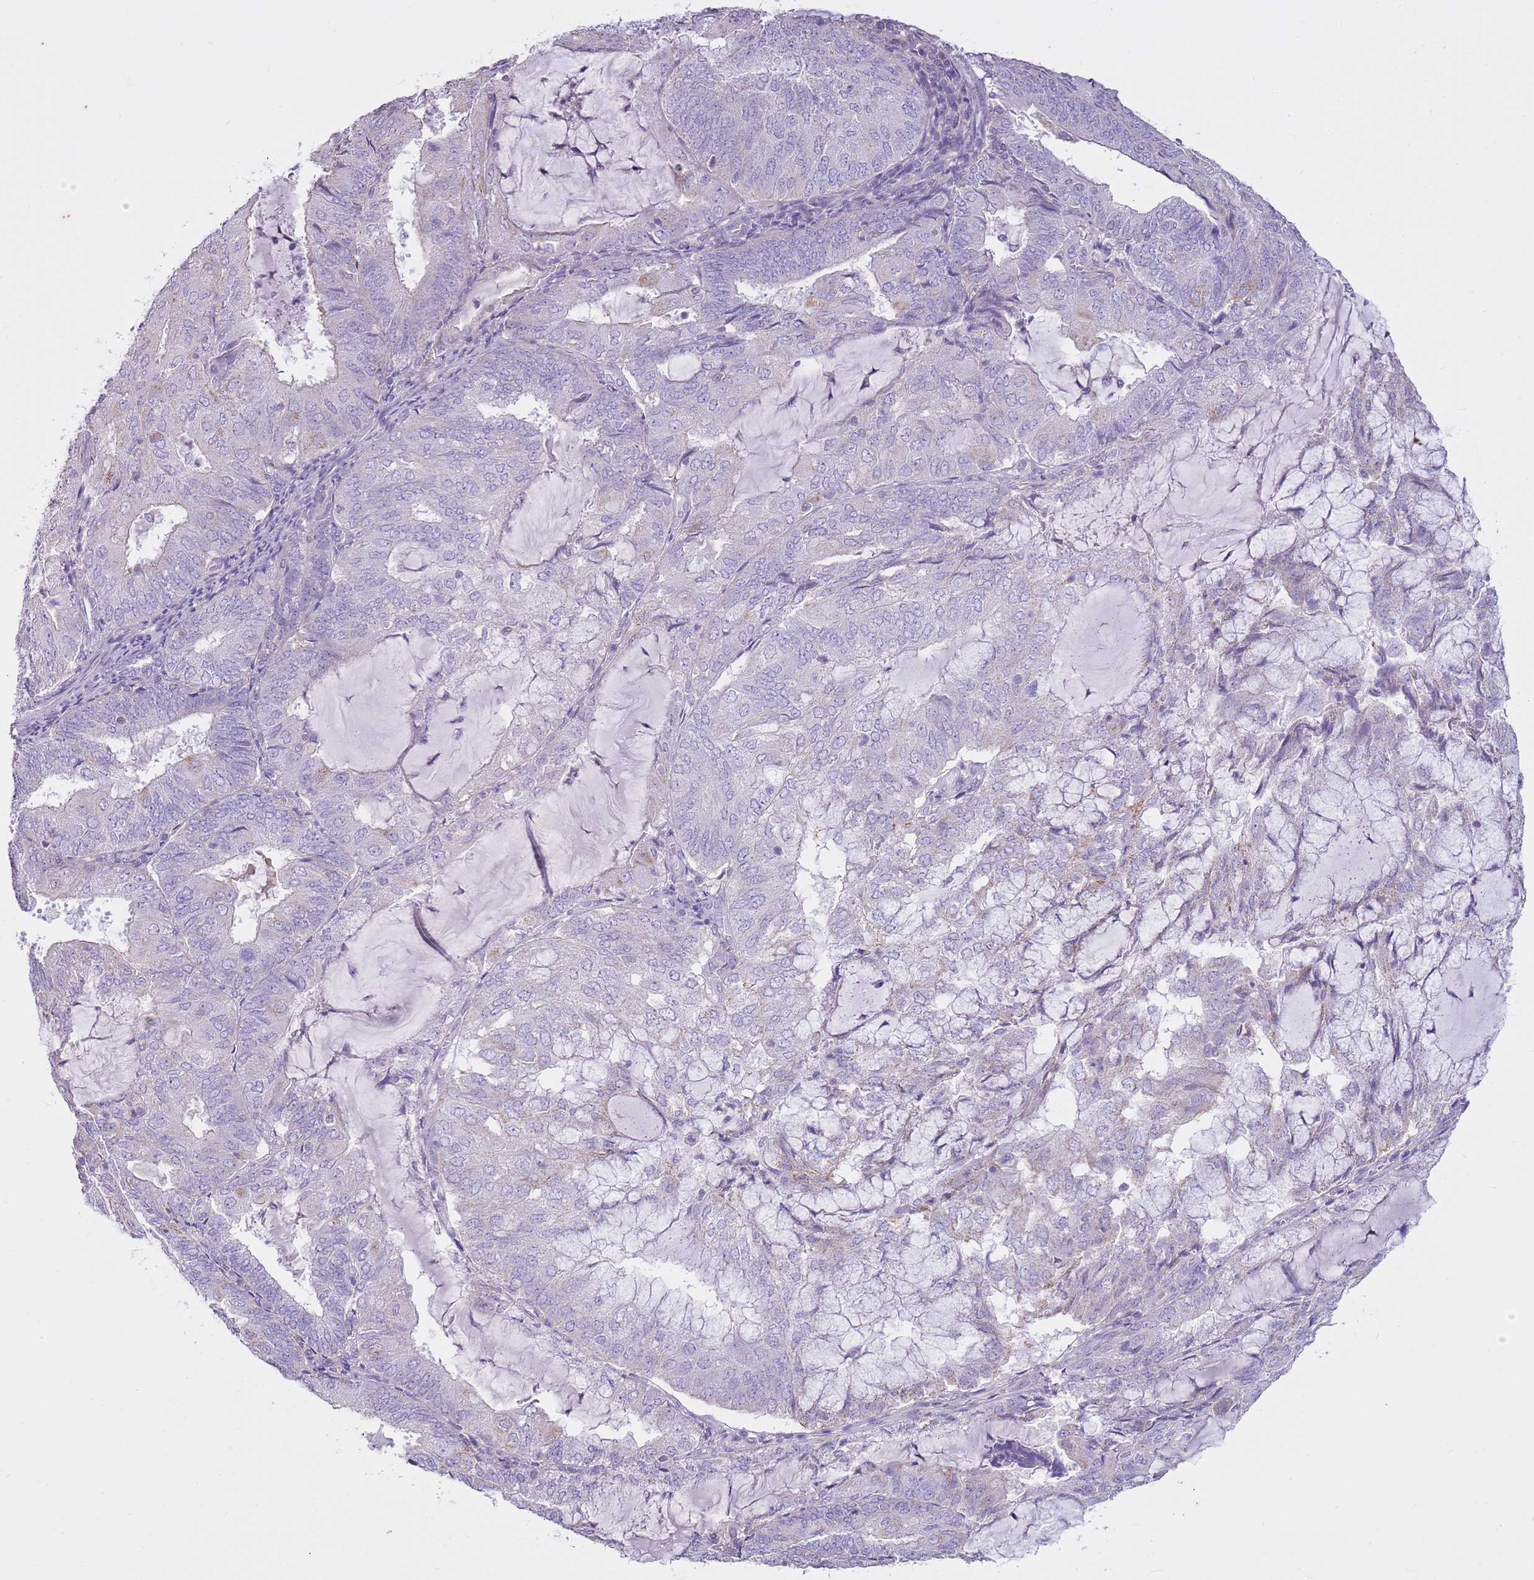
{"staining": {"intensity": "negative", "quantity": "none", "location": "none"}, "tissue": "endometrial cancer", "cell_type": "Tumor cells", "image_type": "cancer", "snomed": [{"axis": "morphology", "description": "Adenocarcinoma, NOS"}, {"axis": "topography", "description": "Endometrium"}], "caption": "This is an immunohistochemistry micrograph of human adenocarcinoma (endometrial). There is no expression in tumor cells.", "gene": "CNPPD1", "patient": {"sex": "female", "age": 81}}